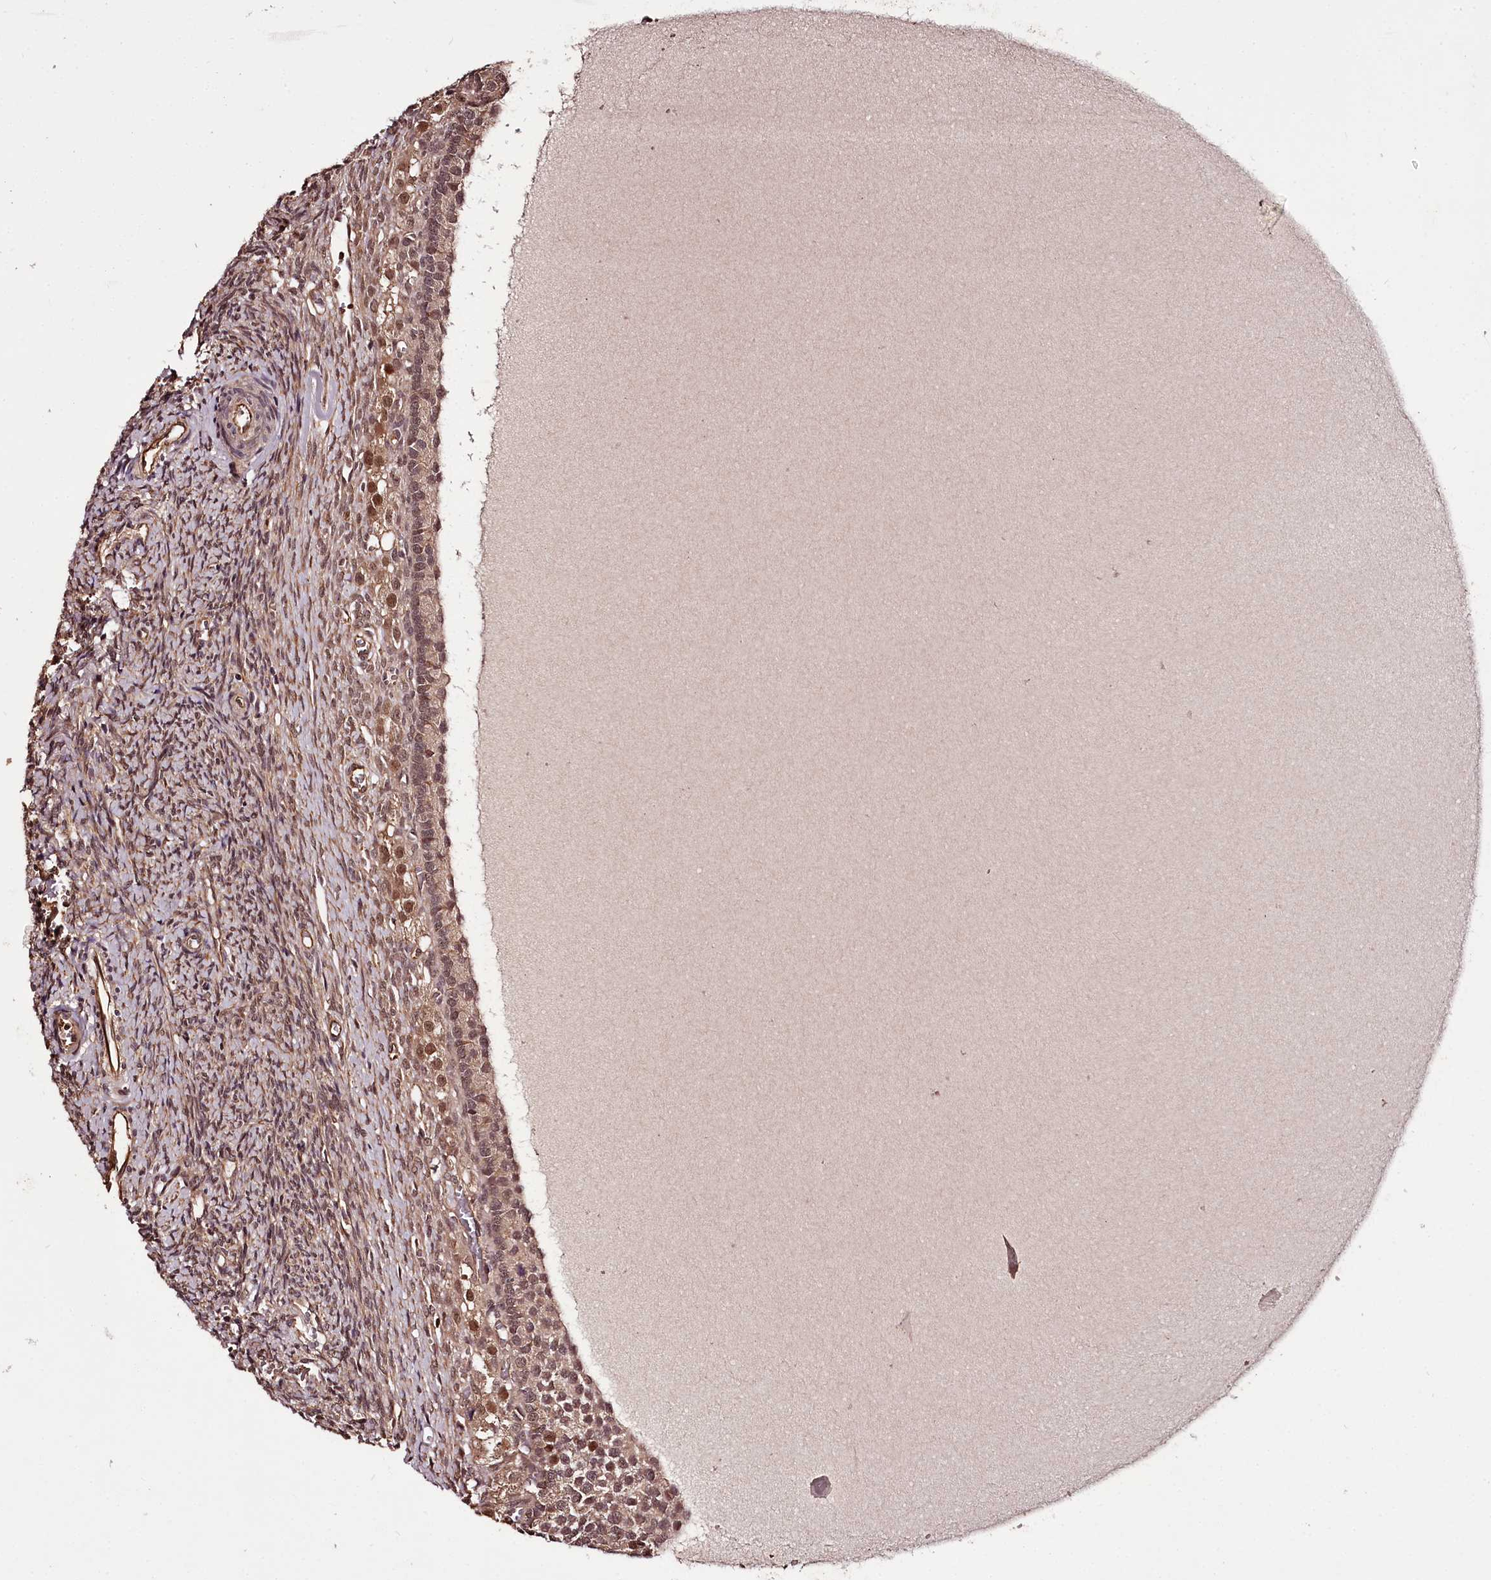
{"staining": {"intensity": "moderate", "quantity": "25%-75%", "location": "nuclear"}, "tissue": "ovary", "cell_type": "Ovarian stroma cells", "image_type": "normal", "snomed": [{"axis": "morphology", "description": "Normal tissue, NOS"}, {"axis": "topography", "description": "Ovary"}], "caption": "Immunohistochemical staining of normal ovary displays medium levels of moderate nuclear positivity in approximately 25%-75% of ovarian stroma cells. Using DAB (brown) and hematoxylin (blue) stains, captured at high magnification using brightfield microscopy.", "gene": "MAML3", "patient": {"sex": "female", "age": 41}}